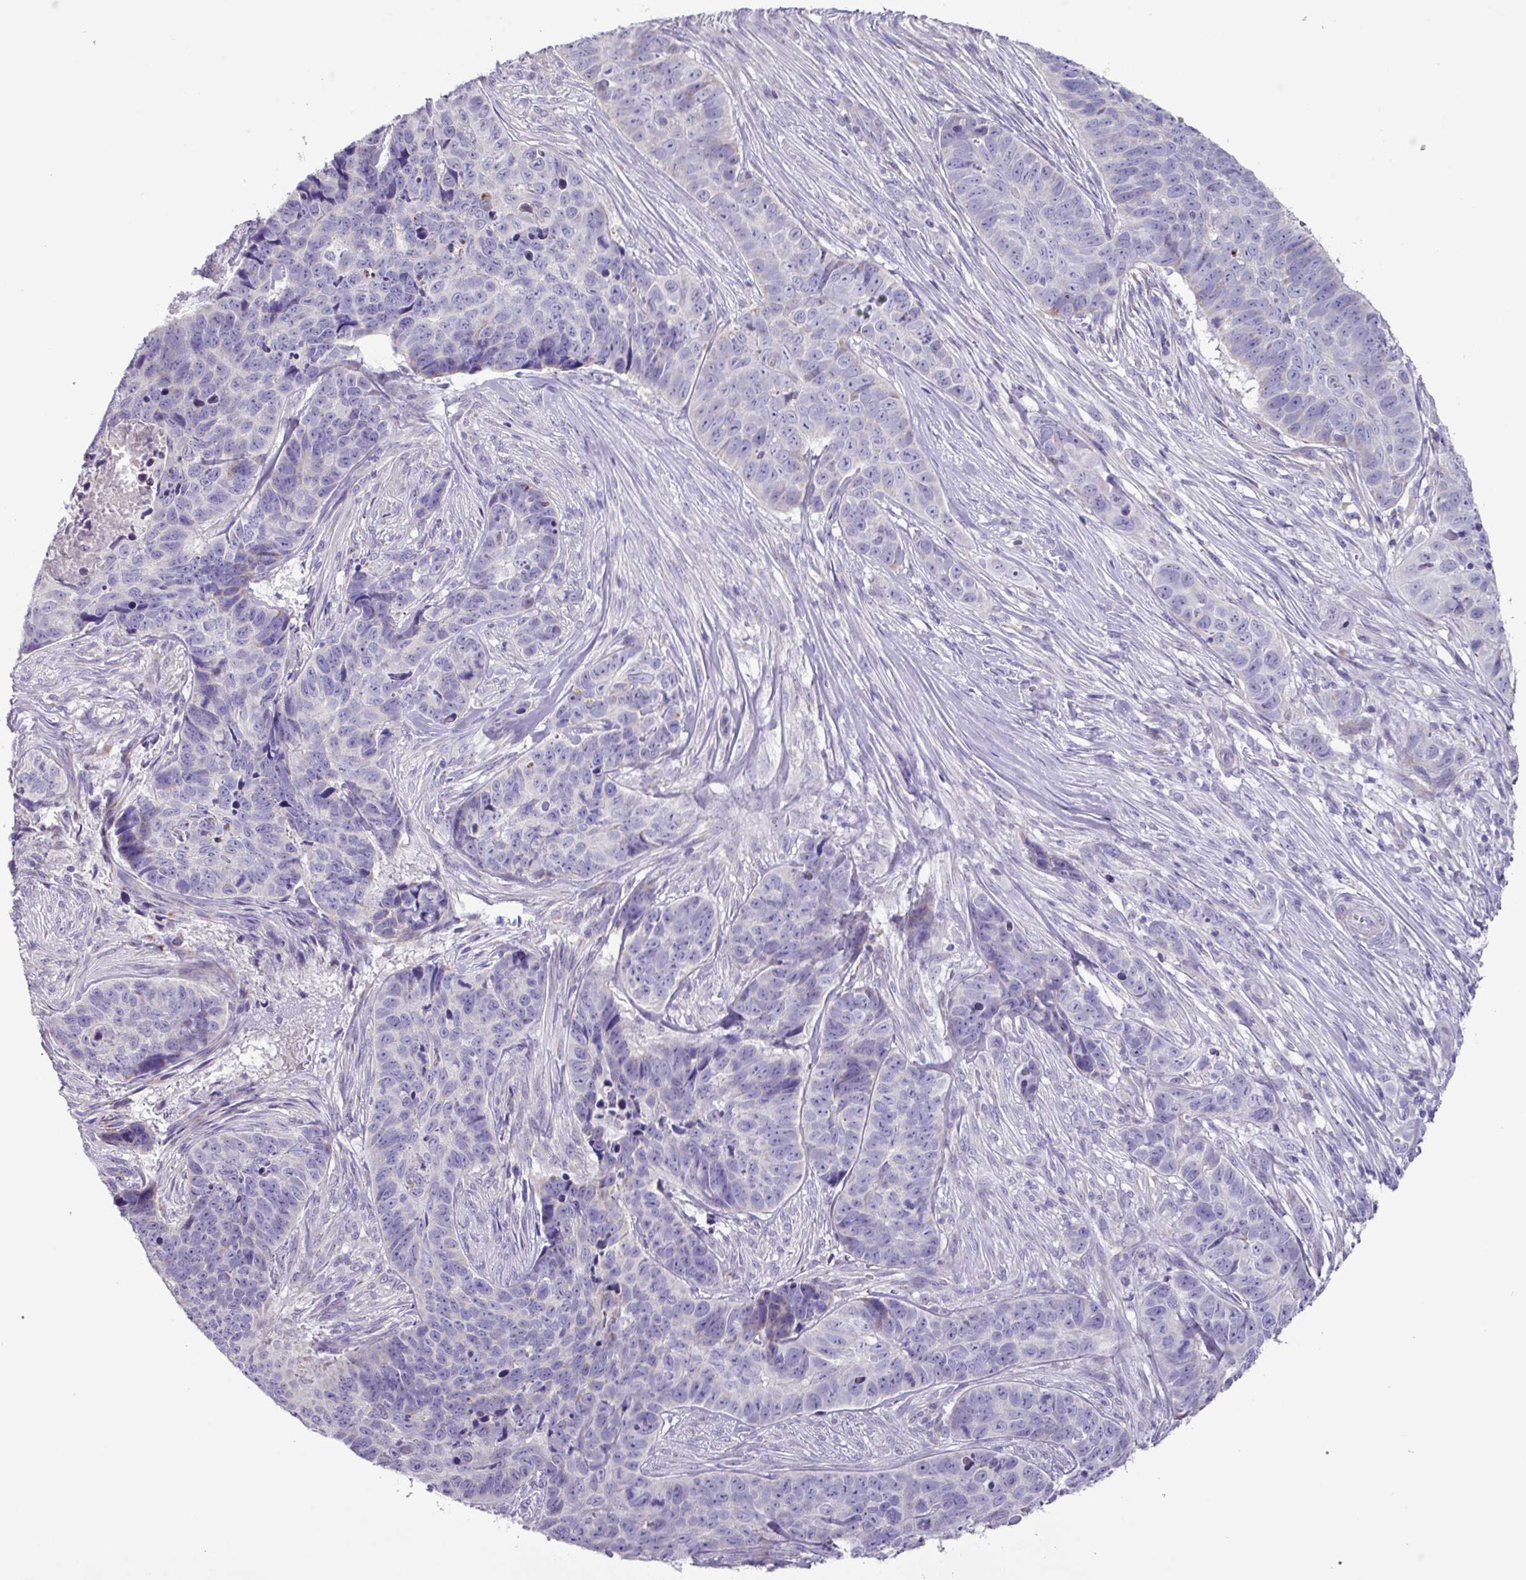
{"staining": {"intensity": "negative", "quantity": "none", "location": "none"}, "tissue": "skin cancer", "cell_type": "Tumor cells", "image_type": "cancer", "snomed": [{"axis": "morphology", "description": "Basal cell carcinoma"}, {"axis": "topography", "description": "Skin"}], "caption": "Immunohistochemistry (IHC) of skin cancer (basal cell carcinoma) exhibits no positivity in tumor cells.", "gene": "MT-ND4", "patient": {"sex": "female", "age": 82}}